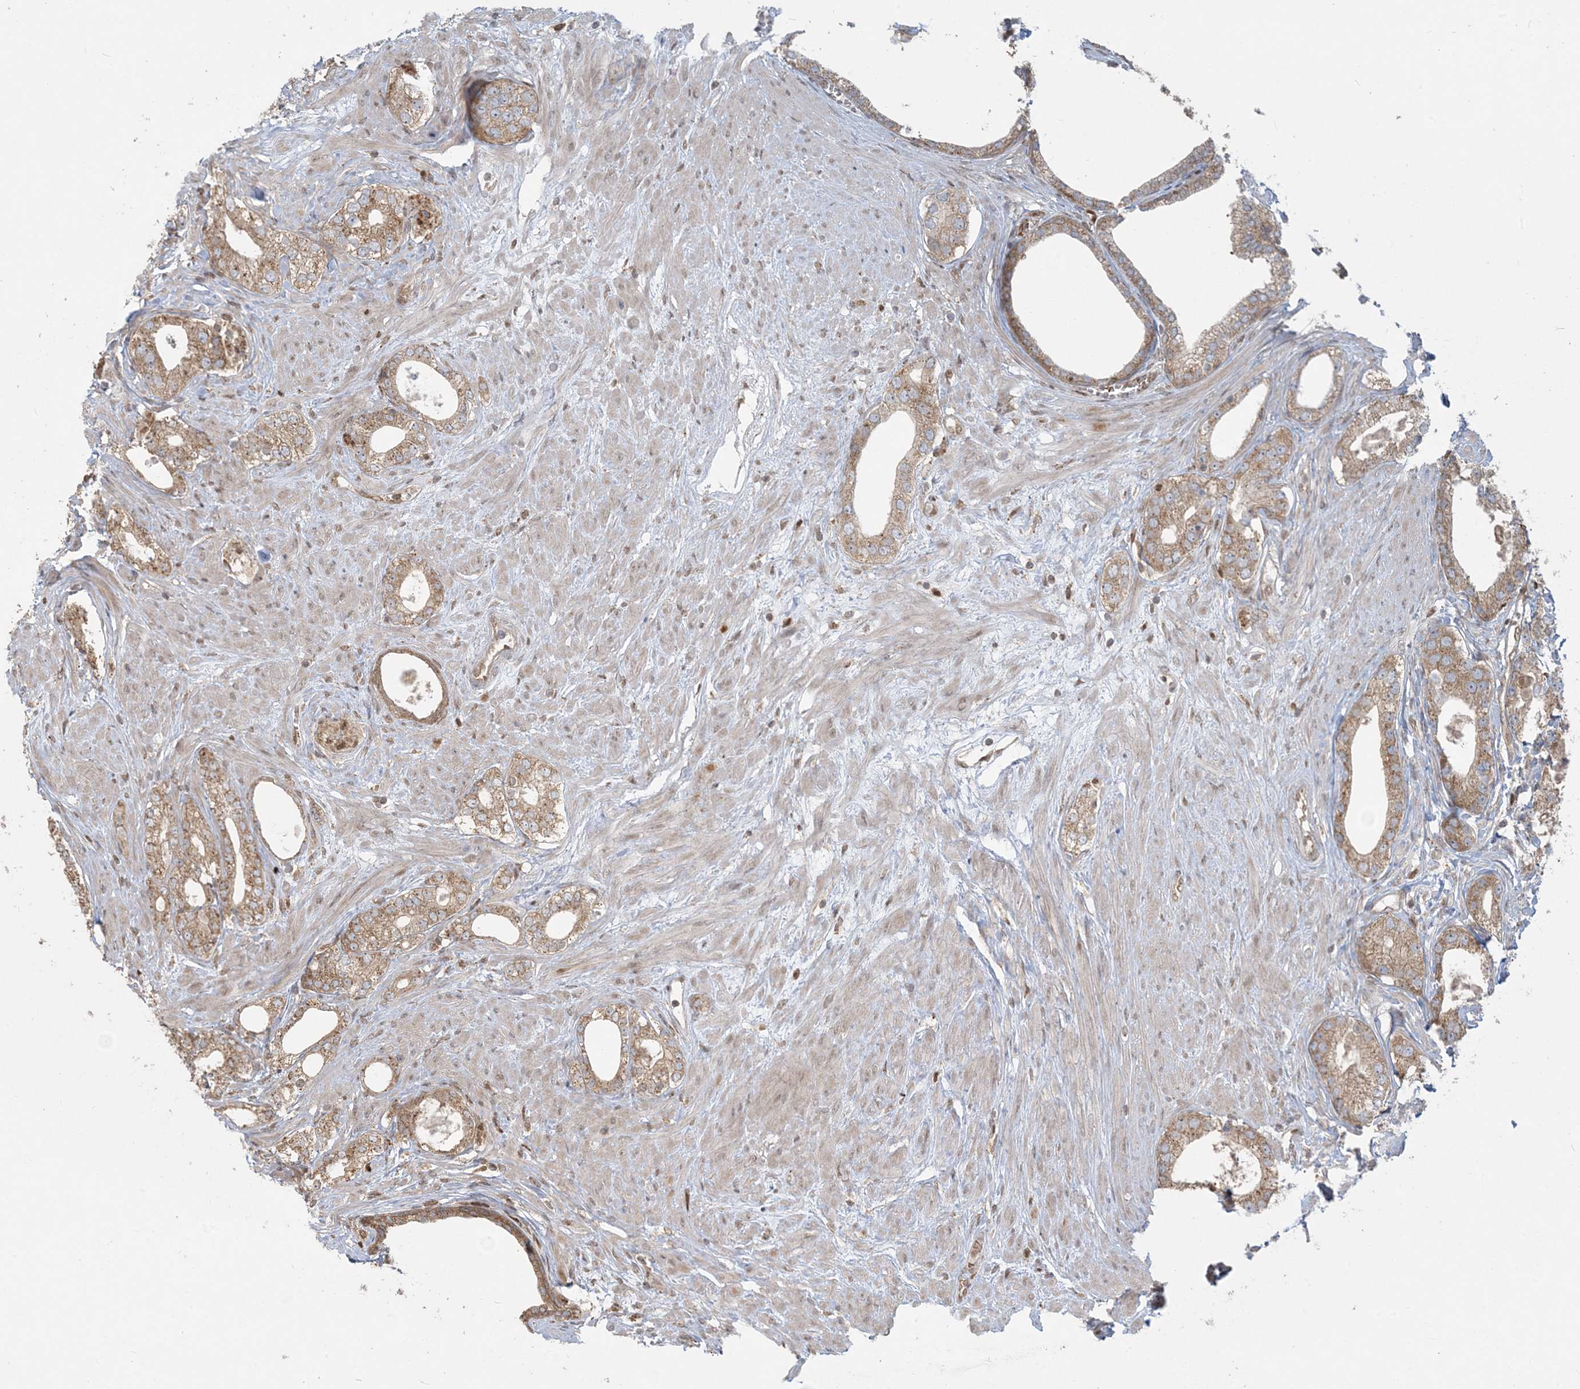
{"staining": {"intensity": "moderate", "quantity": ">75%", "location": "cytoplasmic/membranous"}, "tissue": "prostate cancer", "cell_type": "Tumor cells", "image_type": "cancer", "snomed": [{"axis": "morphology", "description": "Adenocarcinoma, High grade"}, {"axis": "topography", "description": "Prostate"}], "caption": "High-magnification brightfield microscopy of prostate cancer (high-grade adenocarcinoma) stained with DAB (3,3'-diaminobenzidine) (brown) and counterstained with hematoxylin (blue). tumor cells exhibit moderate cytoplasmic/membranous expression is seen in approximately>75% of cells.", "gene": "ABCF3", "patient": {"sex": "male", "age": 63}}